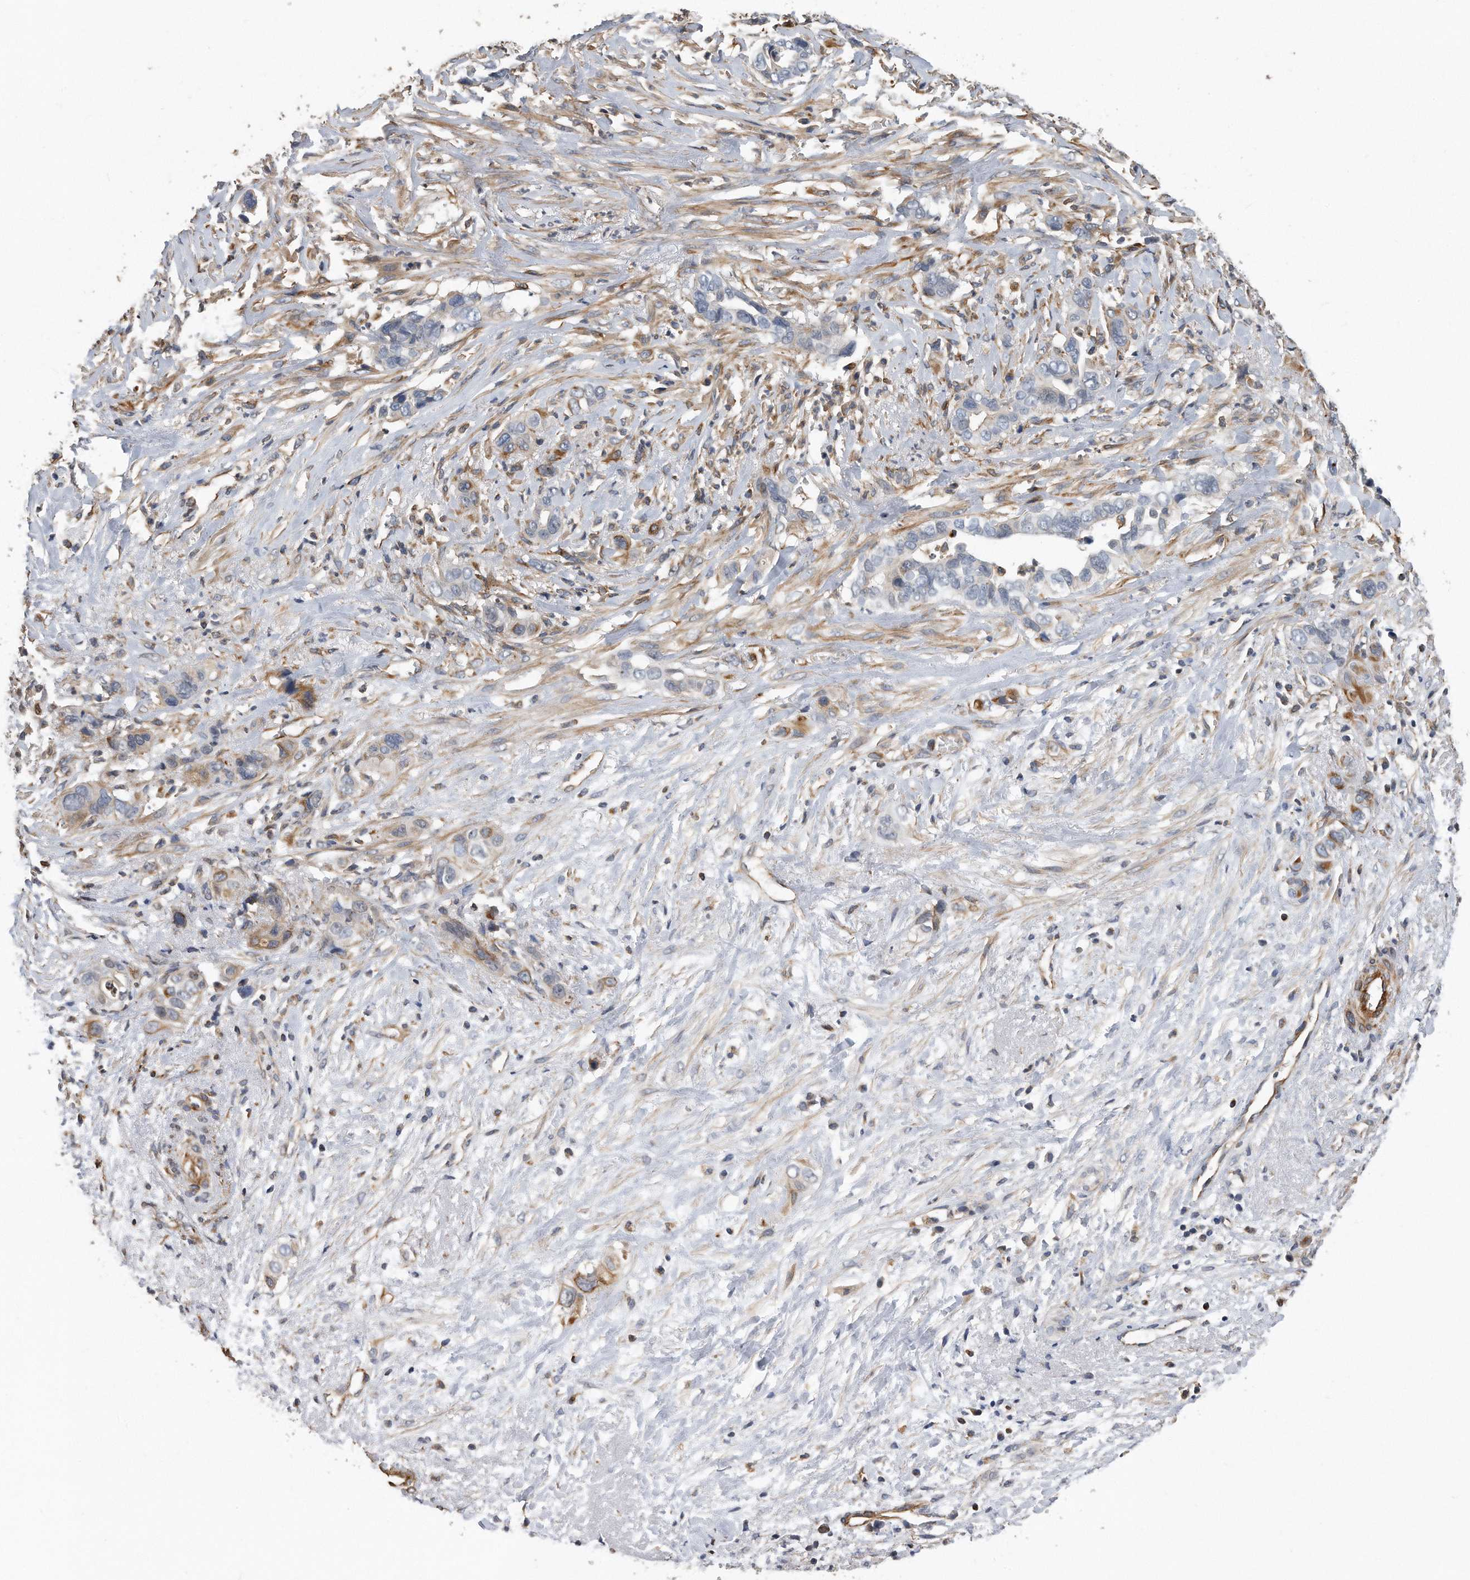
{"staining": {"intensity": "negative", "quantity": "none", "location": "none"}, "tissue": "liver cancer", "cell_type": "Tumor cells", "image_type": "cancer", "snomed": [{"axis": "morphology", "description": "Cholangiocarcinoma"}, {"axis": "topography", "description": "Liver"}], "caption": "Micrograph shows no significant protein positivity in tumor cells of liver cancer (cholangiocarcinoma).", "gene": "GPC1", "patient": {"sex": "female", "age": 79}}